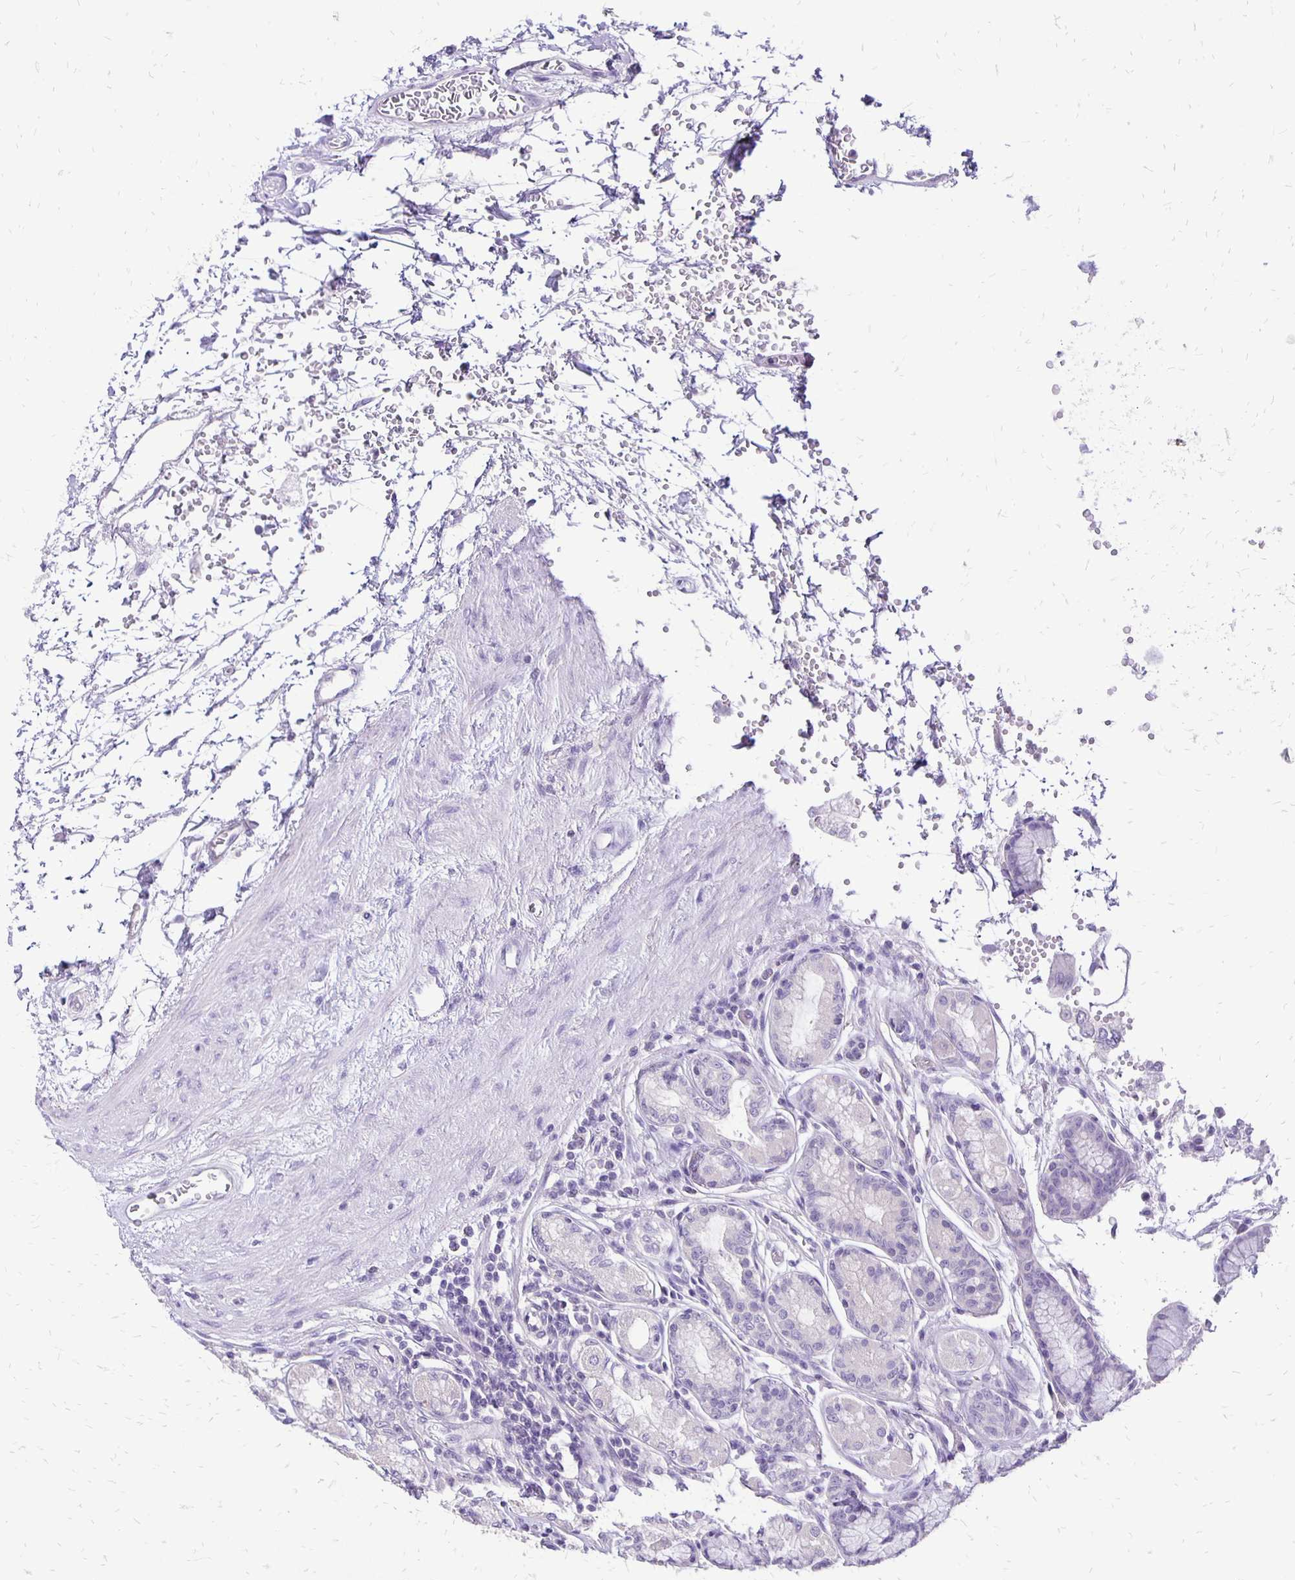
{"staining": {"intensity": "negative", "quantity": "none", "location": "none"}, "tissue": "stomach", "cell_type": "Glandular cells", "image_type": "normal", "snomed": [{"axis": "morphology", "description": "Normal tissue, NOS"}, {"axis": "topography", "description": "Stomach"}, {"axis": "topography", "description": "Stomach, lower"}], "caption": "IHC photomicrograph of unremarkable stomach stained for a protein (brown), which shows no expression in glandular cells.", "gene": "ANKRD45", "patient": {"sex": "male", "age": 76}}